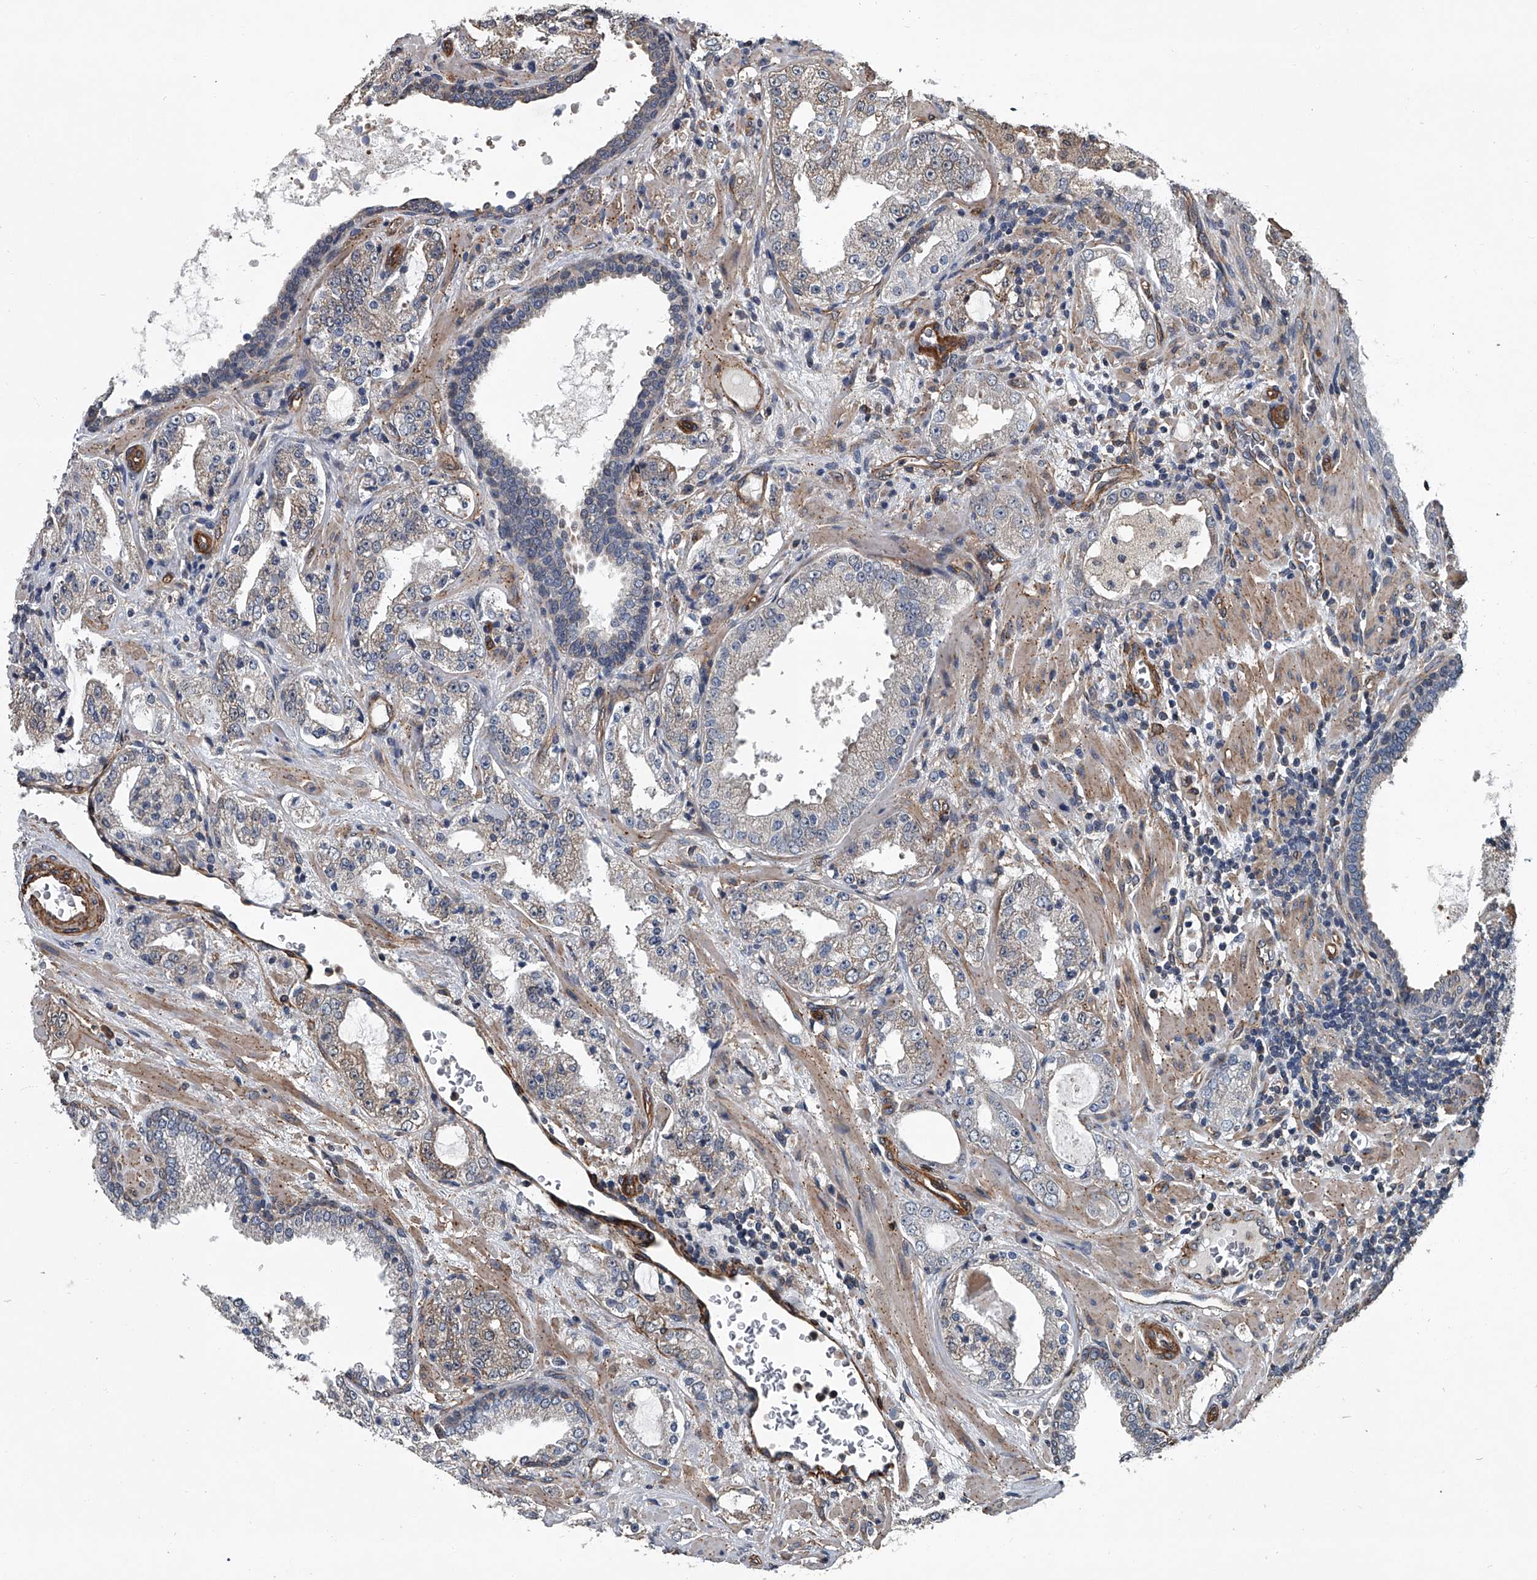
{"staining": {"intensity": "weak", "quantity": "<25%", "location": "cytoplasmic/membranous"}, "tissue": "prostate cancer", "cell_type": "Tumor cells", "image_type": "cancer", "snomed": [{"axis": "morphology", "description": "Adenocarcinoma, High grade"}, {"axis": "topography", "description": "Prostate"}], "caption": "This is an IHC histopathology image of adenocarcinoma (high-grade) (prostate). There is no expression in tumor cells.", "gene": "LDLRAD2", "patient": {"sex": "male", "age": 64}}